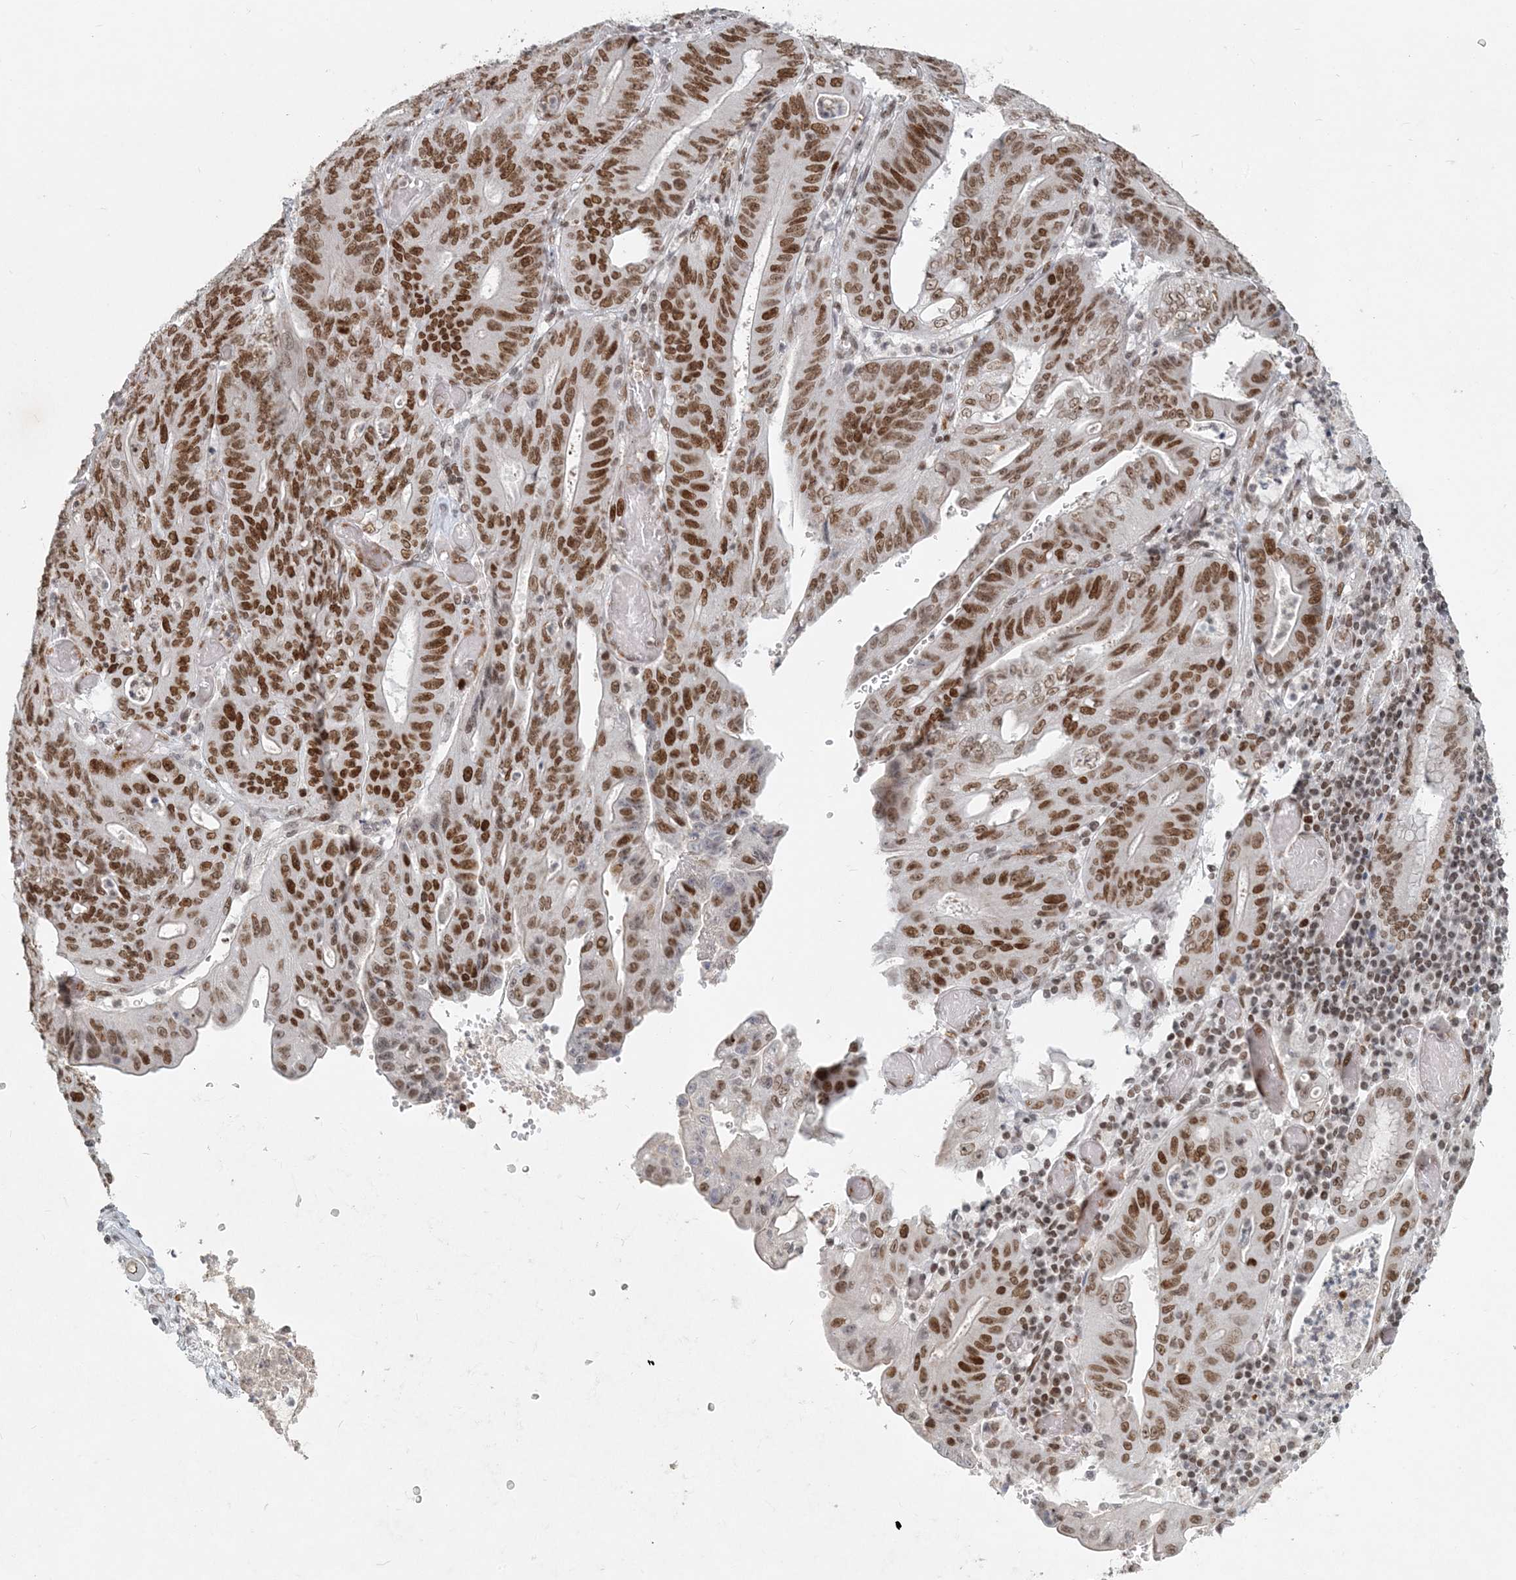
{"staining": {"intensity": "moderate", "quantity": ">75%", "location": "nuclear"}, "tissue": "stomach cancer", "cell_type": "Tumor cells", "image_type": "cancer", "snomed": [{"axis": "morphology", "description": "Adenocarcinoma, NOS"}, {"axis": "topography", "description": "Stomach"}], "caption": "Tumor cells show moderate nuclear positivity in about >75% of cells in stomach cancer (adenocarcinoma).", "gene": "BAZ1B", "patient": {"sex": "female", "age": 73}}